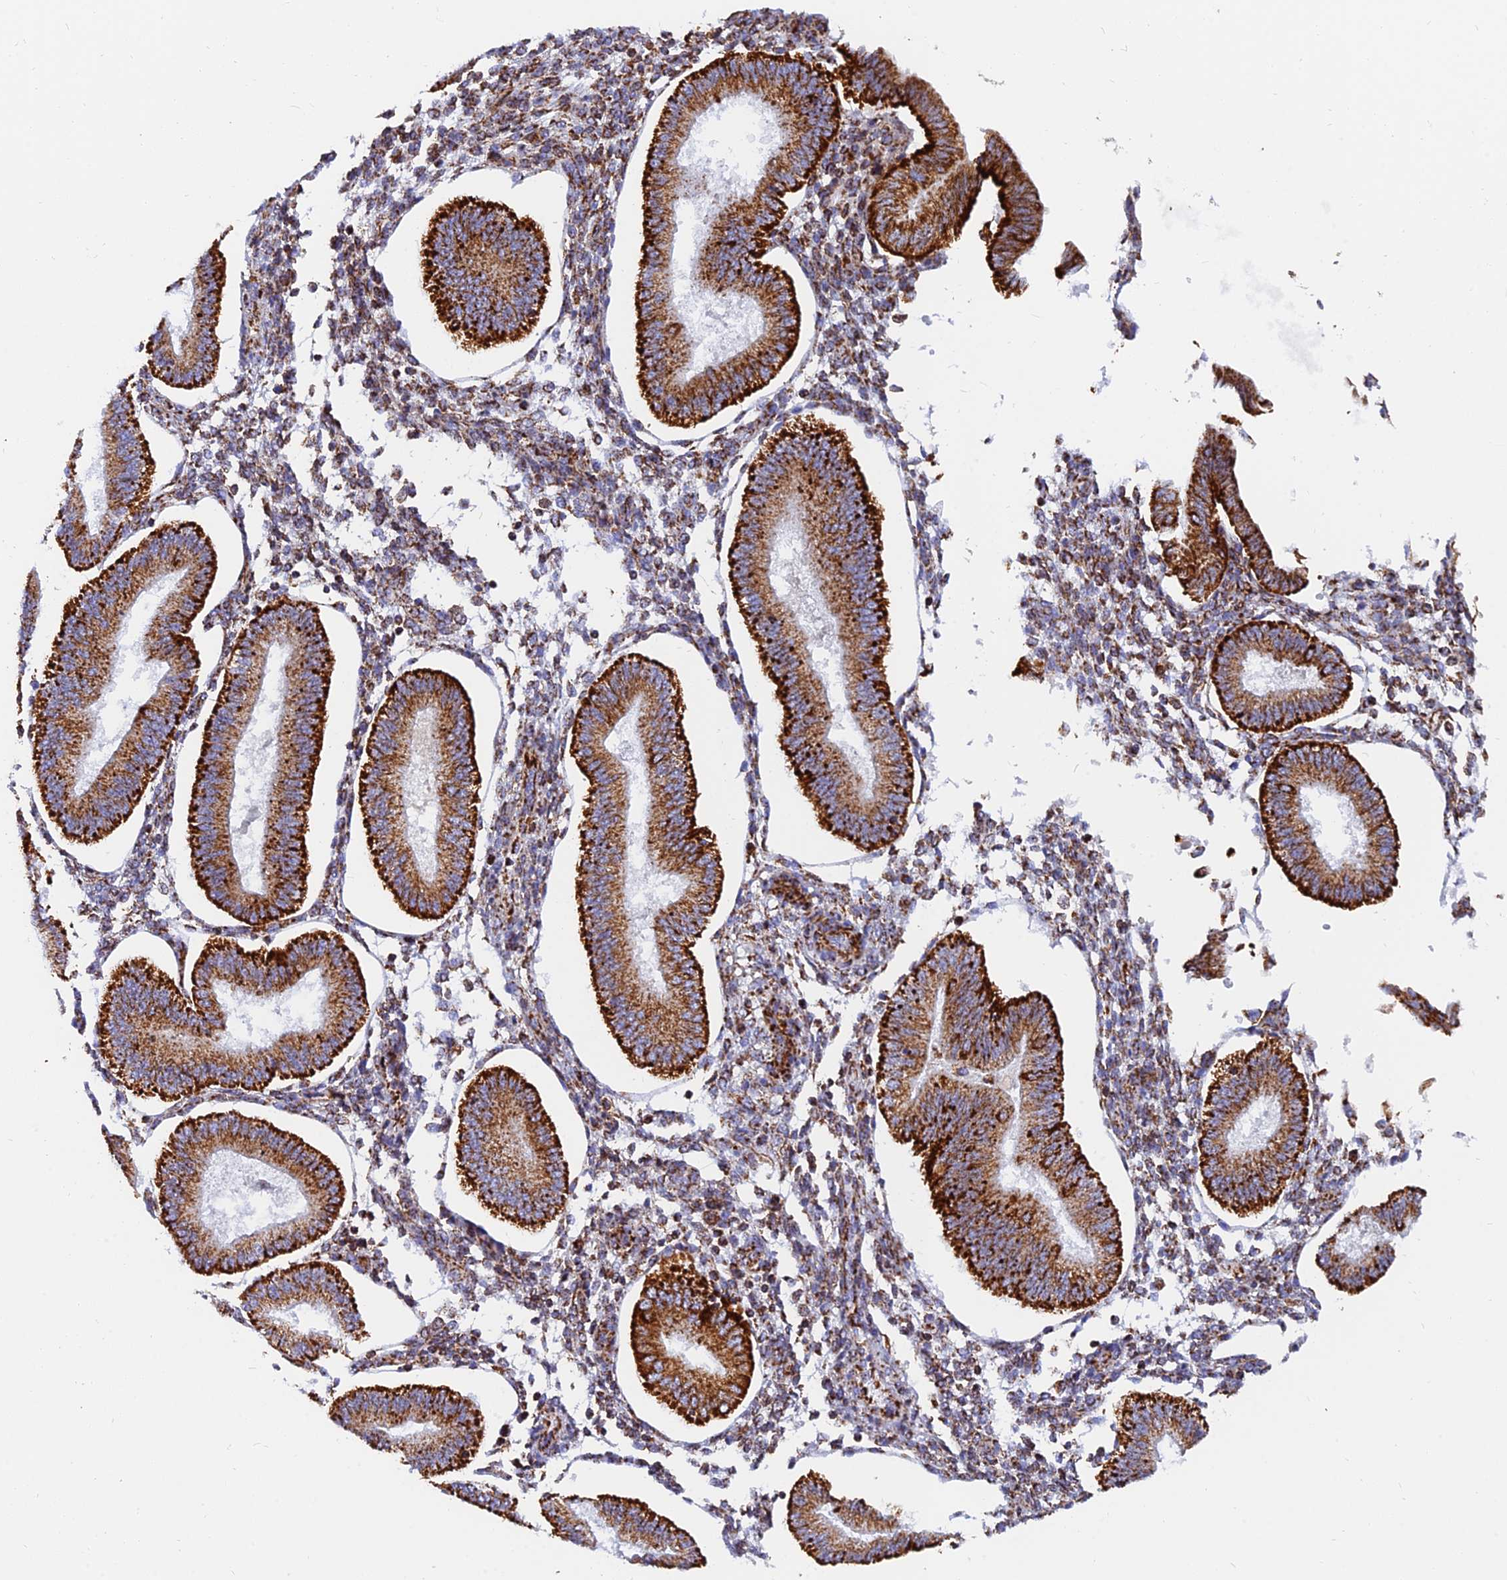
{"staining": {"intensity": "moderate", "quantity": "25%-75%", "location": "cytoplasmic/membranous"}, "tissue": "endometrium", "cell_type": "Cells in endometrial stroma", "image_type": "normal", "snomed": [{"axis": "morphology", "description": "Normal tissue, NOS"}, {"axis": "topography", "description": "Endometrium"}], "caption": "This micrograph shows immunohistochemistry (IHC) staining of benign human endometrium, with medium moderate cytoplasmic/membranous expression in about 25%-75% of cells in endometrial stroma.", "gene": "NDUFB6", "patient": {"sex": "female", "age": 39}}